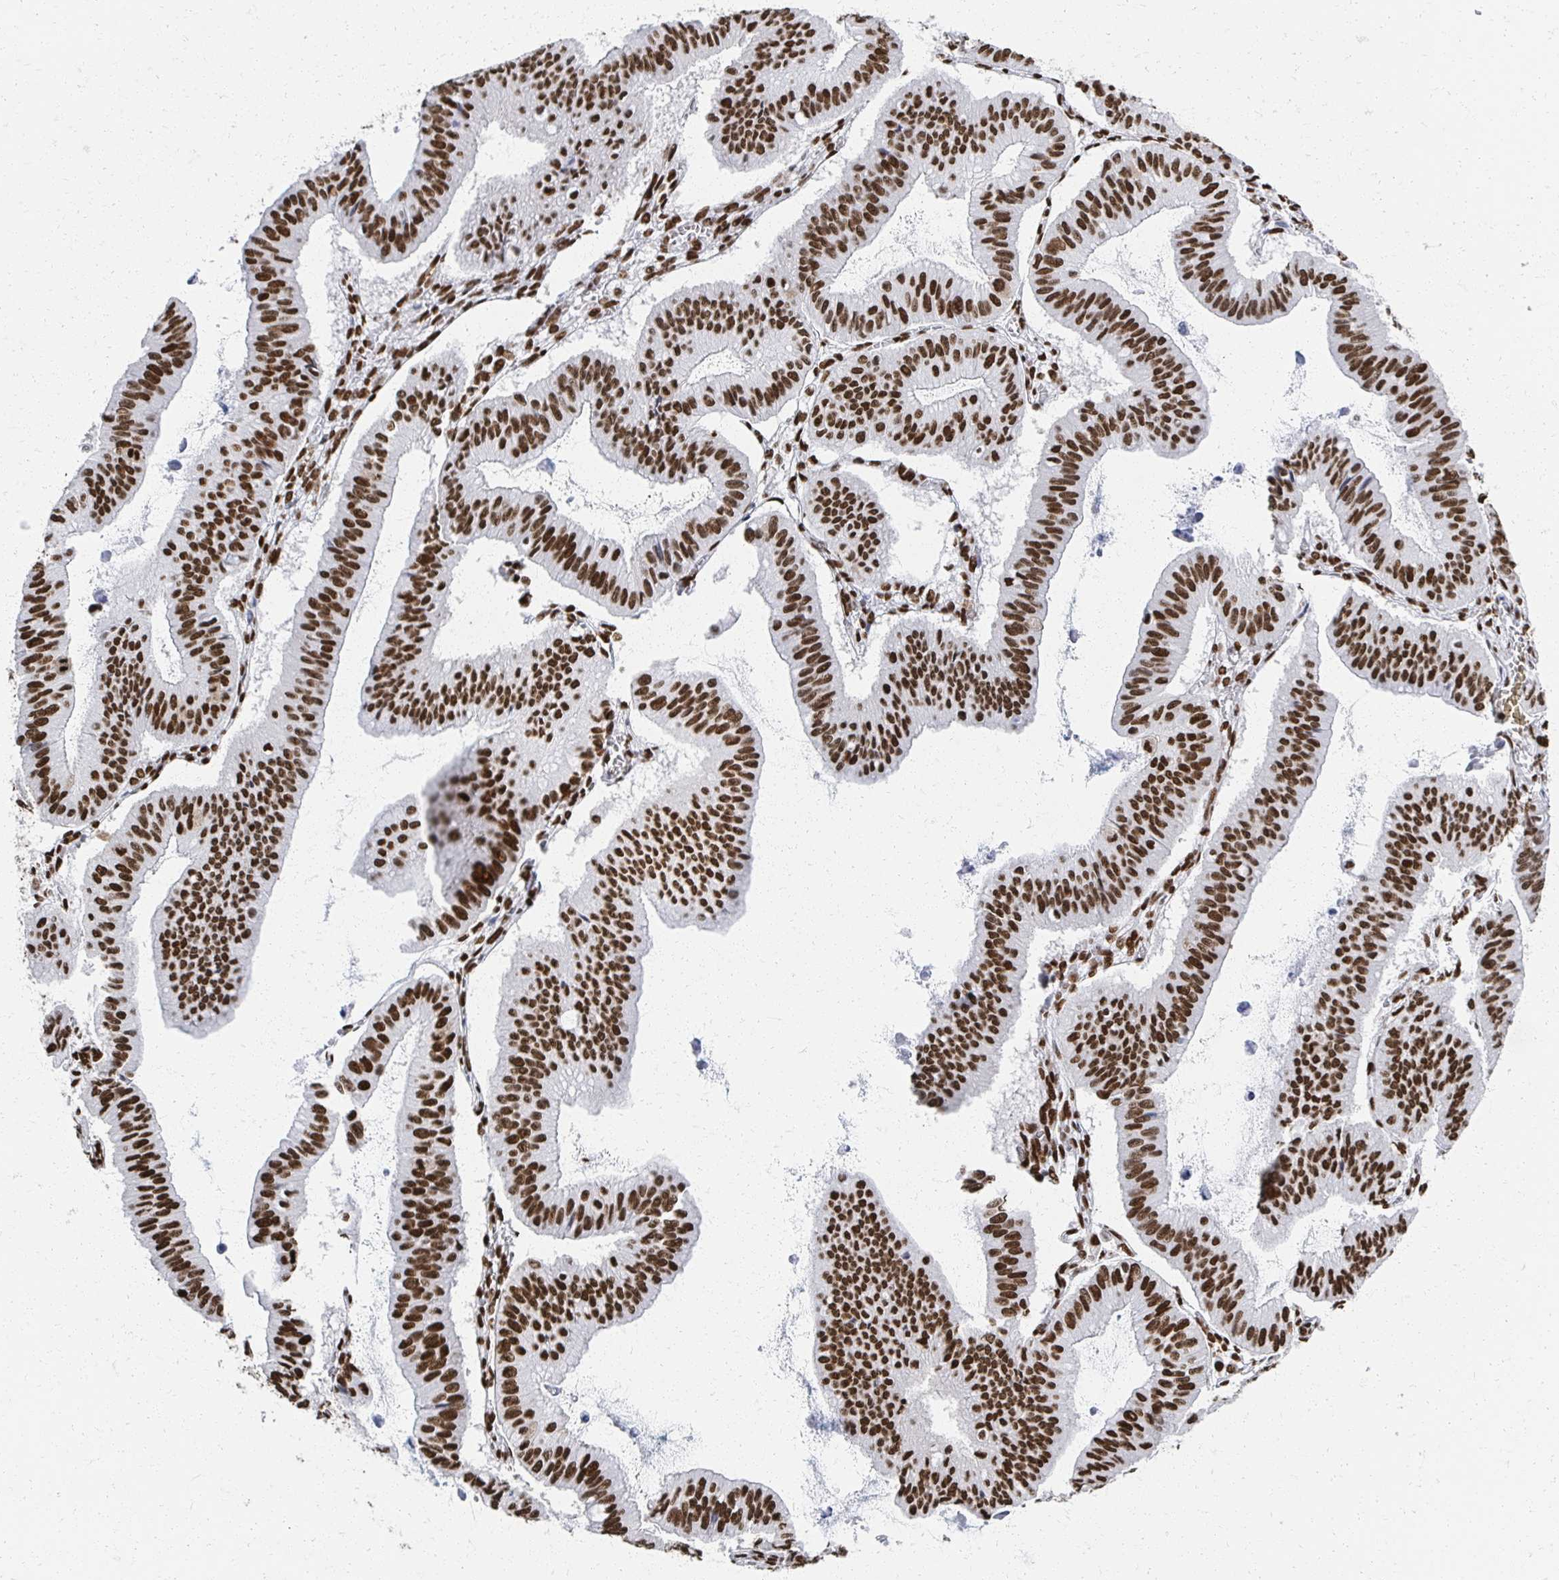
{"staining": {"intensity": "strong", "quantity": ">75%", "location": "nuclear"}, "tissue": "ovarian cancer", "cell_type": "Tumor cells", "image_type": "cancer", "snomed": [{"axis": "morphology", "description": "Cystadenocarcinoma, mucinous, NOS"}, {"axis": "topography", "description": "Ovary"}], "caption": "Immunohistochemistry photomicrograph of neoplastic tissue: ovarian cancer stained using immunohistochemistry (IHC) displays high levels of strong protein expression localized specifically in the nuclear of tumor cells, appearing as a nuclear brown color.", "gene": "RBBP7", "patient": {"sex": "female", "age": 72}}